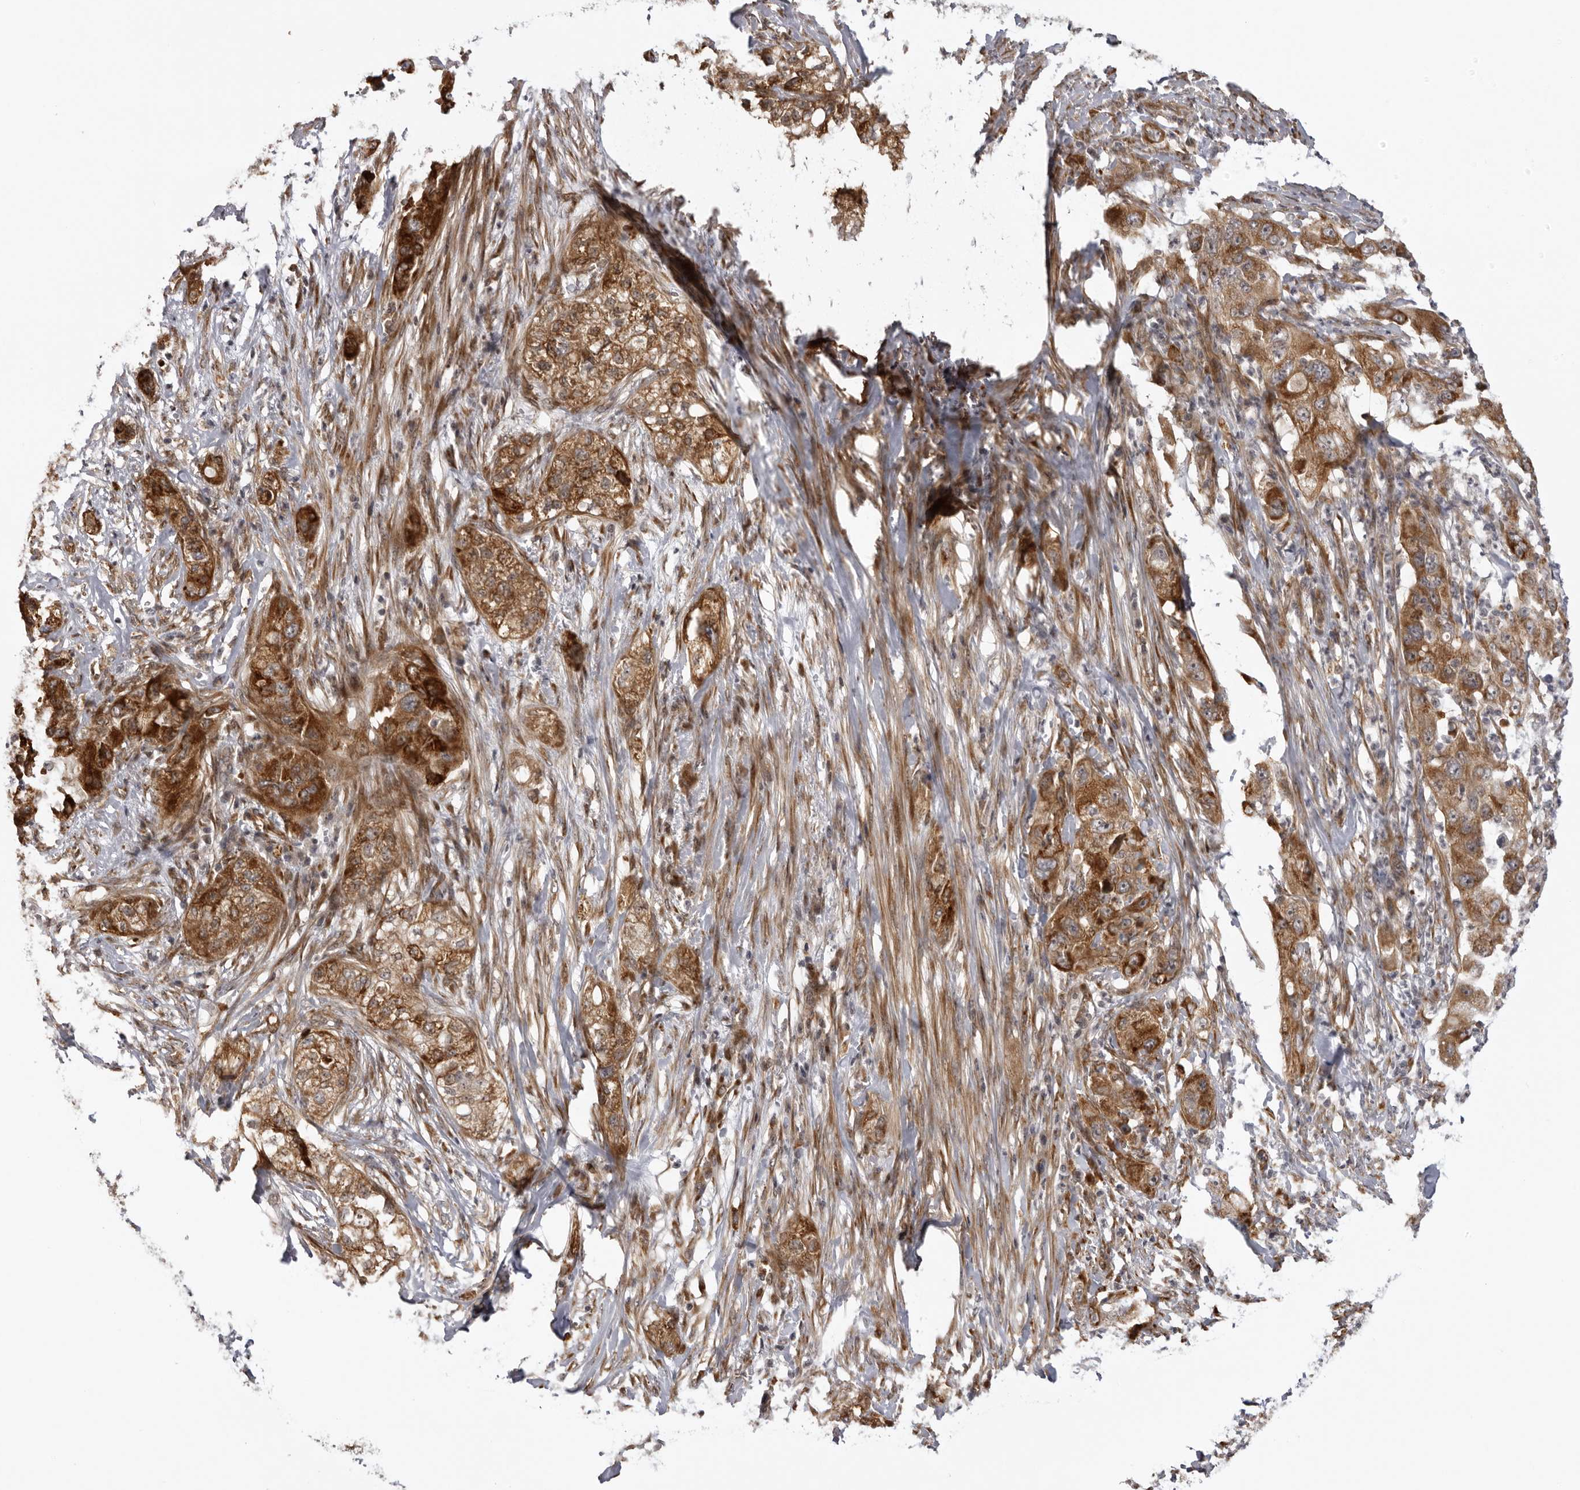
{"staining": {"intensity": "strong", "quantity": ">75%", "location": "cytoplasmic/membranous"}, "tissue": "pancreatic cancer", "cell_type": "Tumor cells", "image_type": "cancer", "snomed": [{"axis": "morphology", "description": "Adenocarcinoma, NOS"}, {"axis": "topography", "description": "Pancreas"}], "caption": "Immunohistochemistry photomicrograph of neoplastic tissue: human pancreatic cancer stained using IHC exhibits high levels of strong protein expression localized specifically in the cytoplasmic/membranous of tumor cells, appearing as a cytoplasmic/membranous brown color.", "gene": "DNAH14", "patient": {"sex": "female", "age": 78}}